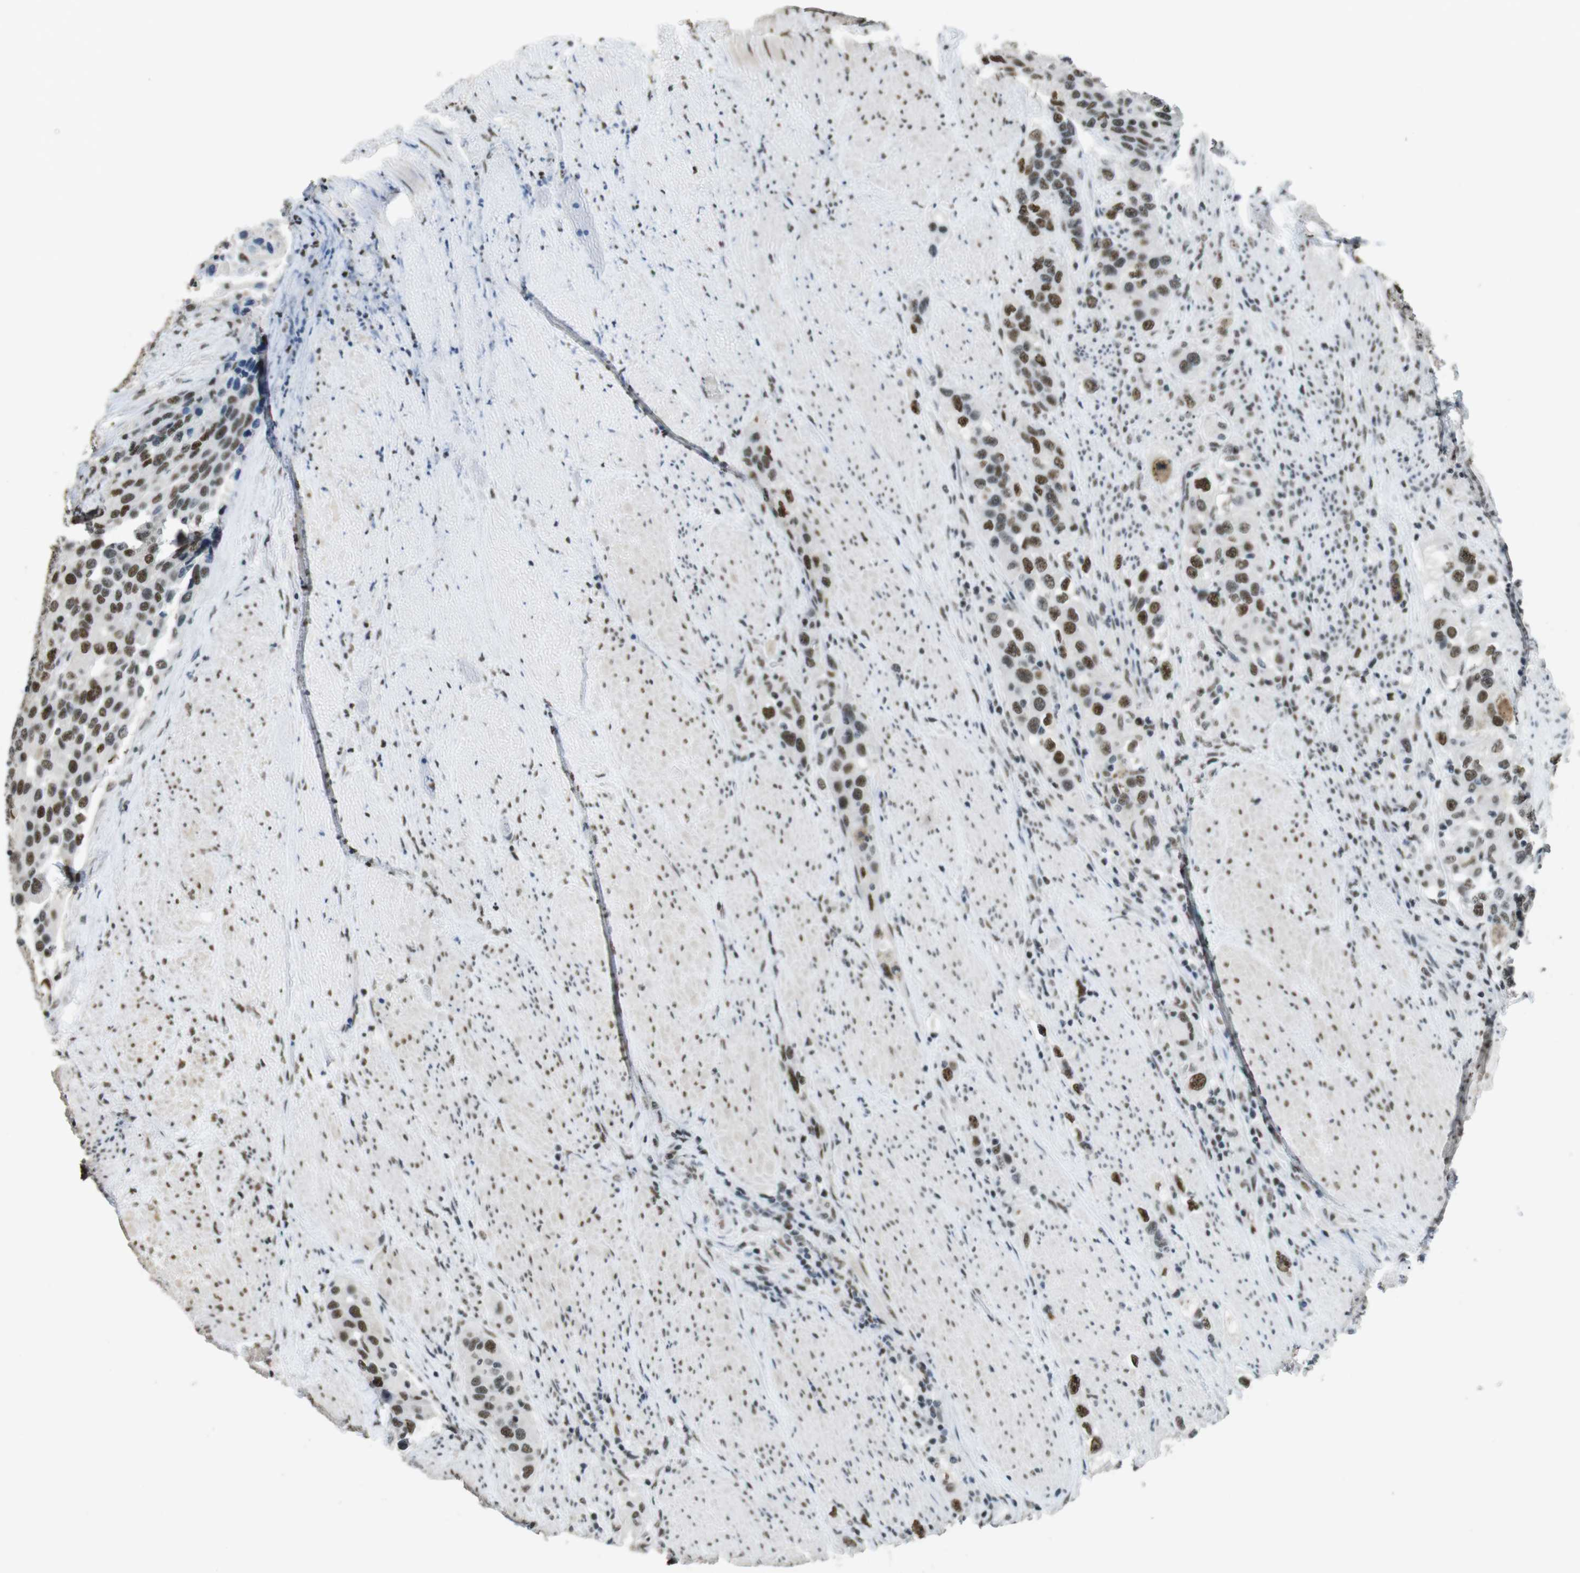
{"staining": {"intensity": "moderate", "quantity": ">75%", "location": "nuclear"}, "tissue": "urothelial cancer", "cell_type": "Tumor cells", "image_type": "cancer", "snomed": [{"axis": "morphology", "description": "Urothelial carcinoma, High grade"}, {"axis": "topography", "description": "Urinary bladder"}], "caption": "Urothelial carcinoma (high-grade) tissue demonstrates moderate nuclear expression in about >75% of tumor cells The staining was performed using DAB (3,3'-diaminobenzidine) to visualize the protein expression in brown, while the nuclei were stained in blue with hematoxylin (Magnification: 20x).", "gene": "CSNK2B", "patient": {"sex": "female", "age": 80}}